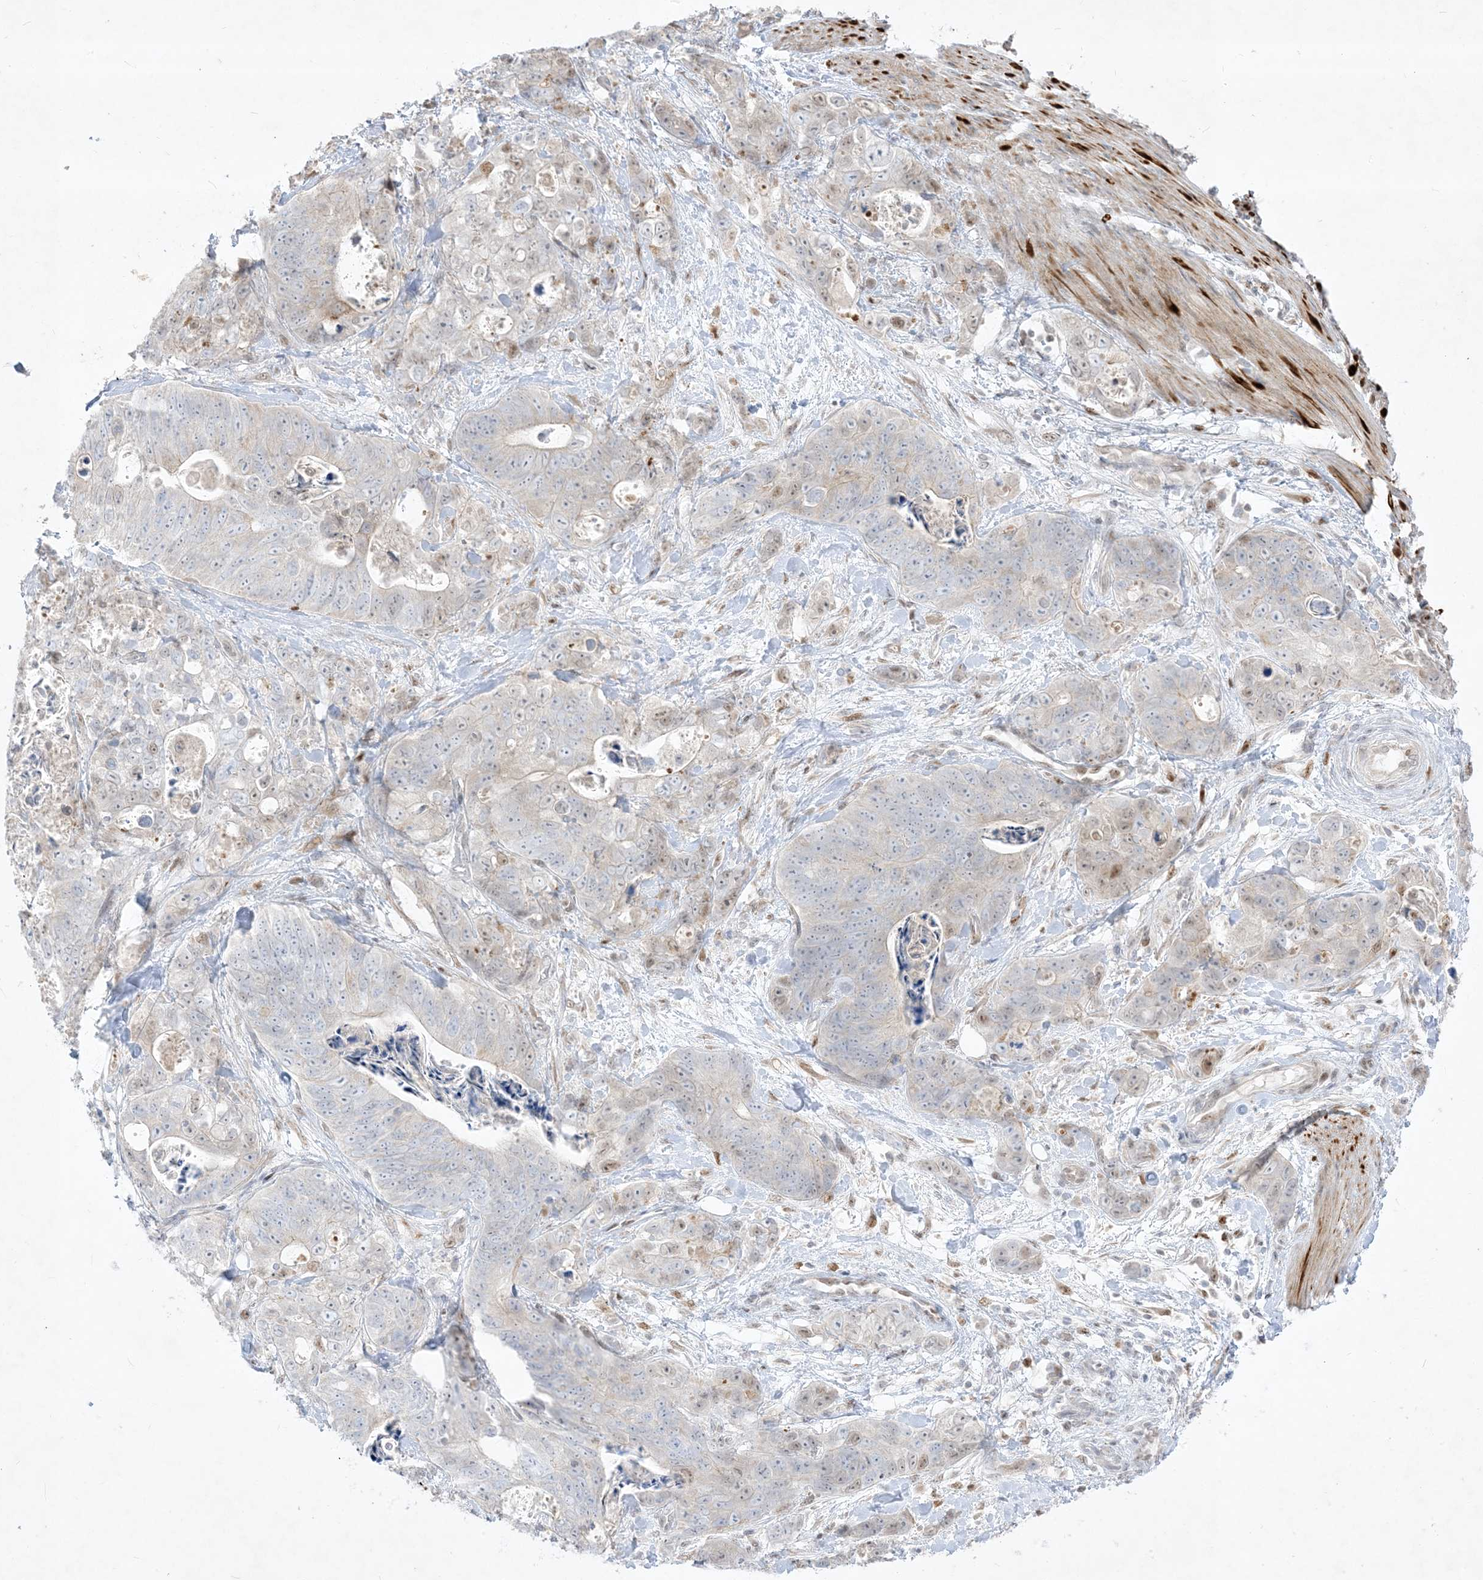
{"staining": {"intensity": "weak", "quantity": "<25%", "location": "cytoplasmic/membranous"}, "tissue": "stomach cancer", "cell_type": "Tumor cells", "image_type": "cancer", "snomed": [{"axis": "morphology", "description": "Normal tissue, NOS"}, {"axis": "morphology", "description": "Adenocarcinoma, NOS"}, {"axis": "topography", "description": "Stomach"}], "caption": "Stomach cancer stained for a protein using immunohistochemistry (IHC) reveals no expression tumor cells.", "gene": "BHLHE40", "patient": {"sex": "female", "age": 89}}